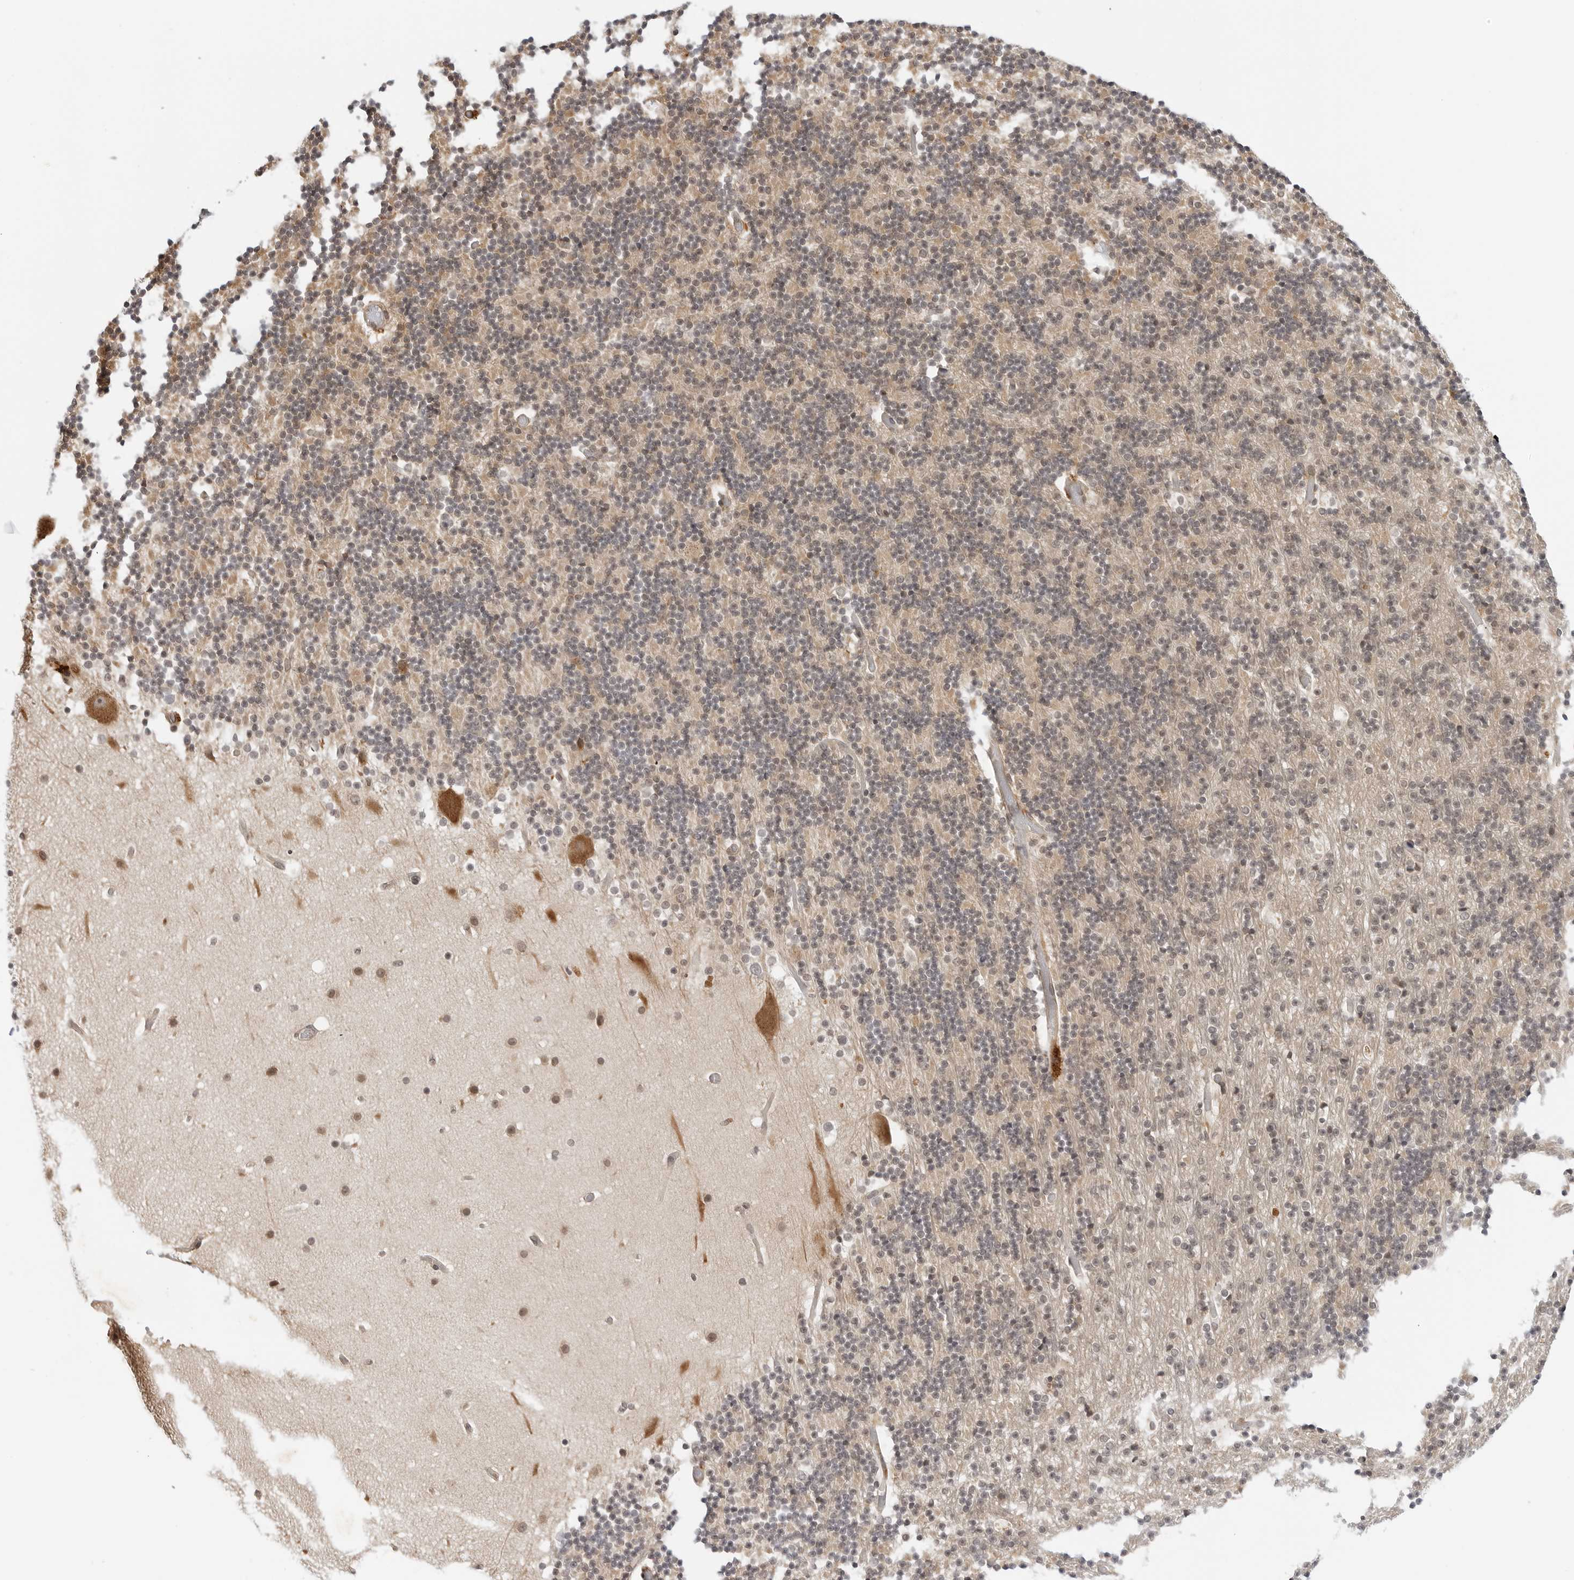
{"staining": {"intensity": "weak", "quantity": "25%-75%", "location": "cytoplasmic/membranous"}, "tissue": "cerebellum", "cell_type": "Cells in granular layer", "image_type": "normal", "snomed": [{"axis": "morphology", "description": "Normal tissue, NOS"}, {"axis": "topography", "description": "Cerebellum"}], "caption": "Unremarkable cerebellum was stained to show a protein in brown. There is low levels of weak cytoplasmic/membranous positivity in approximately 25%-75% of cells in granular layer. The protein of interest is stained brown, and the nuclei are stained in blue (DAB IHC with brightfield microscopy, high magnification).", "gene": "TIPRL", "patient": {"sex": "male", "age": 57}}